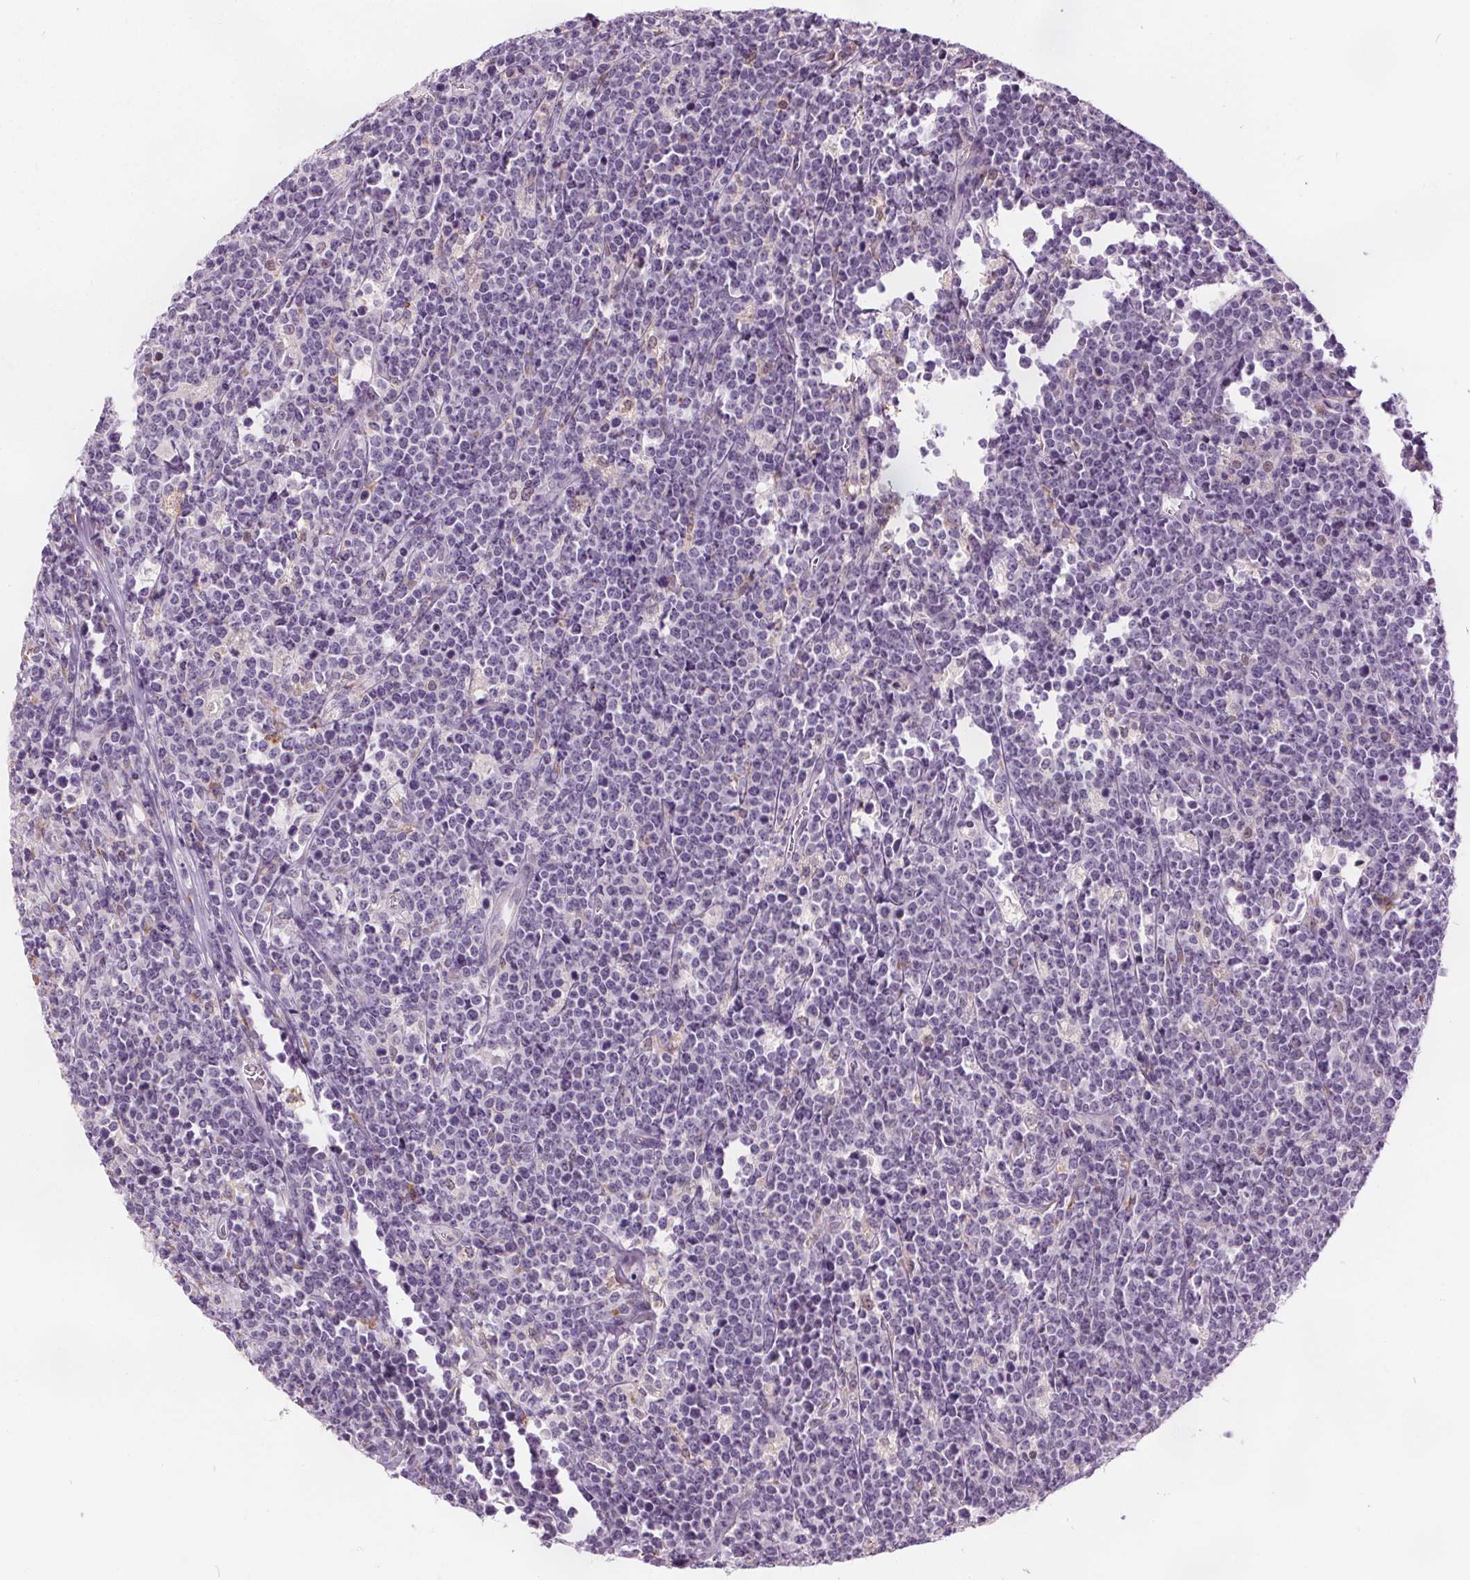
{"staining": {"intensity": "negative", "quantity": "none", "location": "none"}, "tissue": "lymphoma", "cell_type": "Tumor cells", "image_type": "cancer", "snomed": [{"axis": "morphology", "description": "Malignant lymphoma, non-Hodgkin's type, High grade"}, {"axis": "topography", "description": "Small intestine"}], "caption": "Photomicrograph shows no protein expression in tumor cells of lymphoma tissue.", "gene": "ACOX2", "patient": {"sex": "female", "age": 56}}